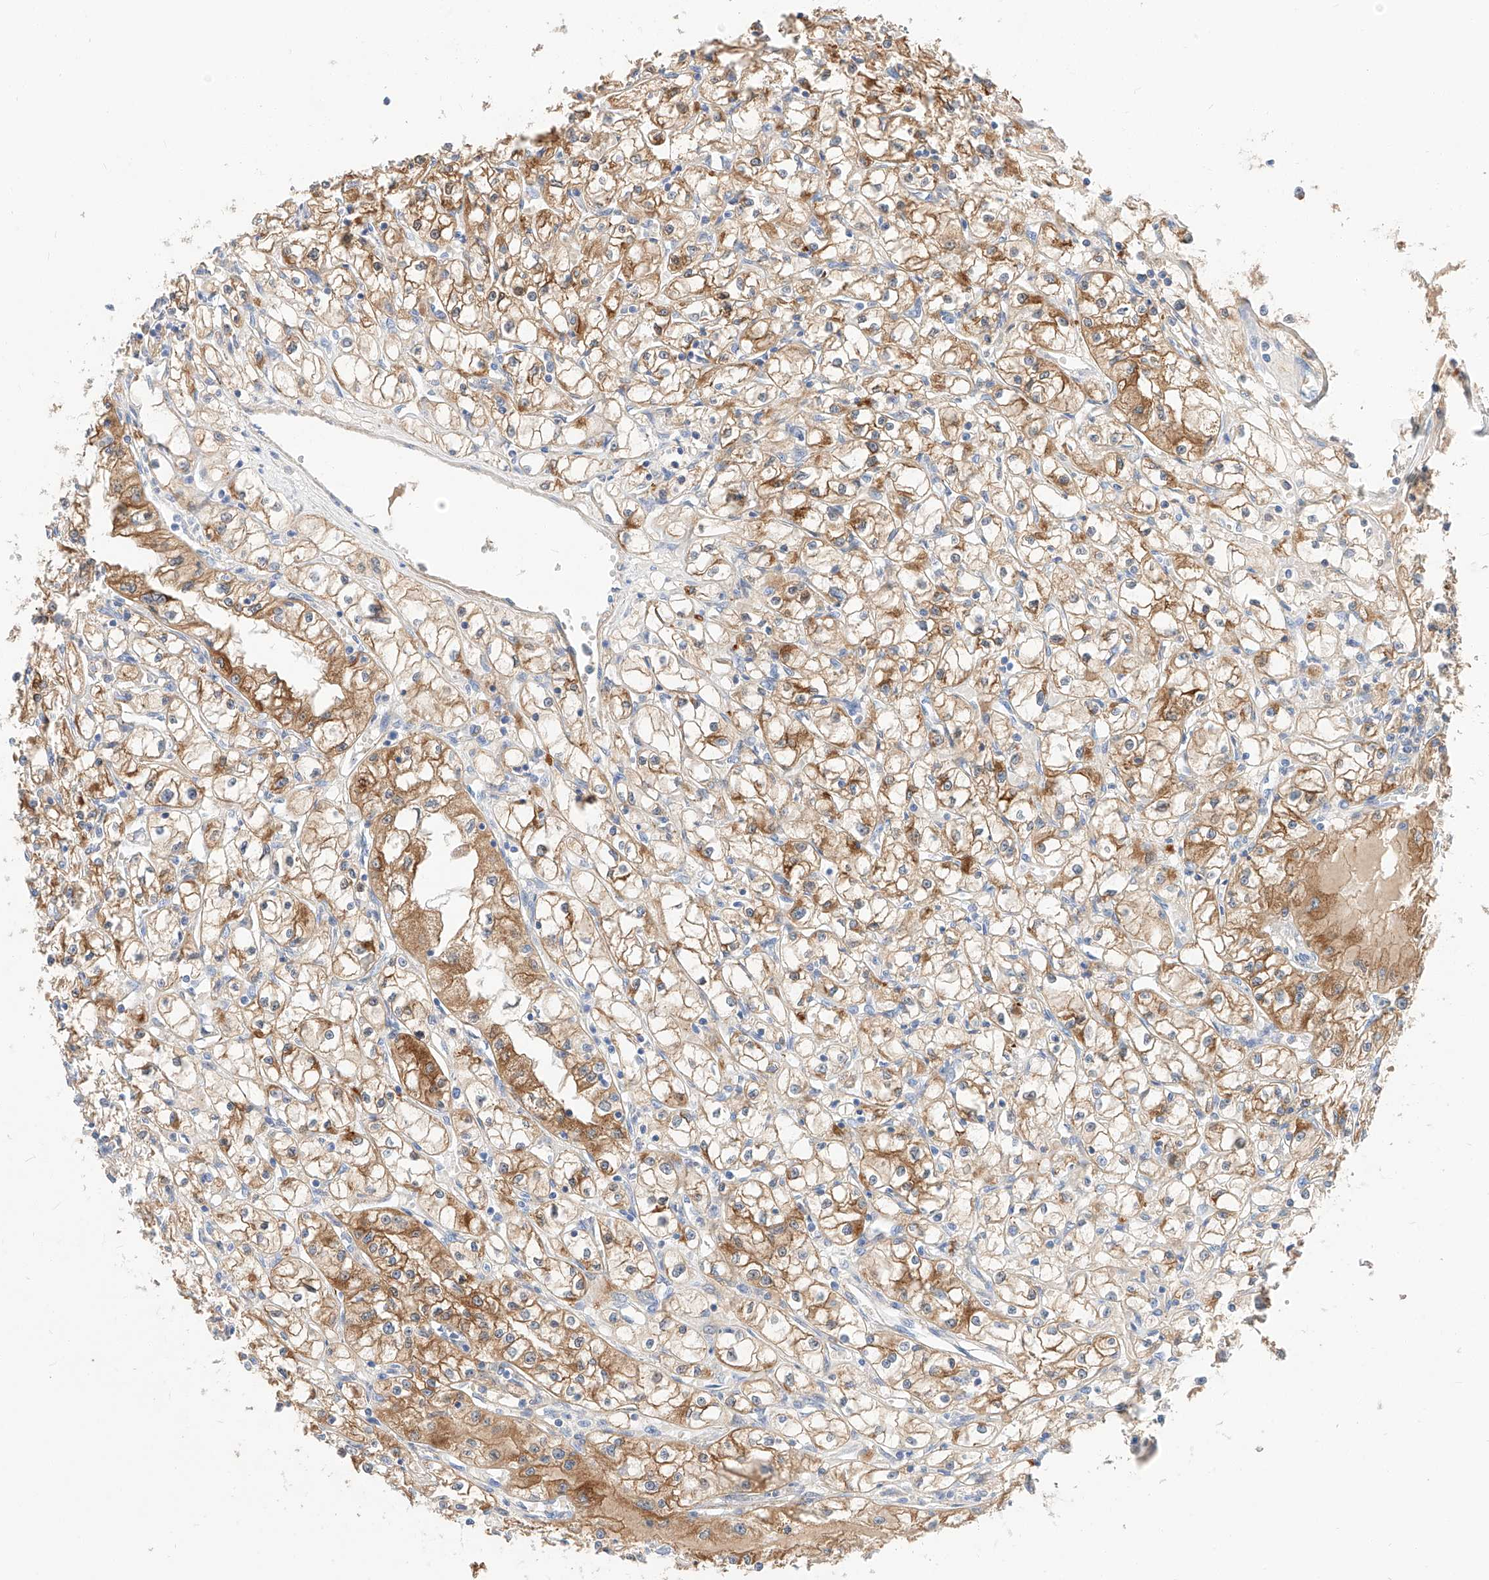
{"staining": {"intensity": "moderate", "quantity": ">75%", "location": "cytoplasmic/membranous"}, "tissue": "renal cancer", "cell_type": "Tumor cells", "image_type": "cancer", "snomed": [{"axis": "morphology", "description": "Adenocarcinoma, NOS"}, {"axis": "topography", "description": "Kidney"}], "caption": "Immunohistochemical staining of renal adenocarcinoma displays moderate cytoplasmic/membranous protein expression in approximately >75% of tumor cells.", "gene": "MAP7", "patient": {"sex": "male", "age": 56}}